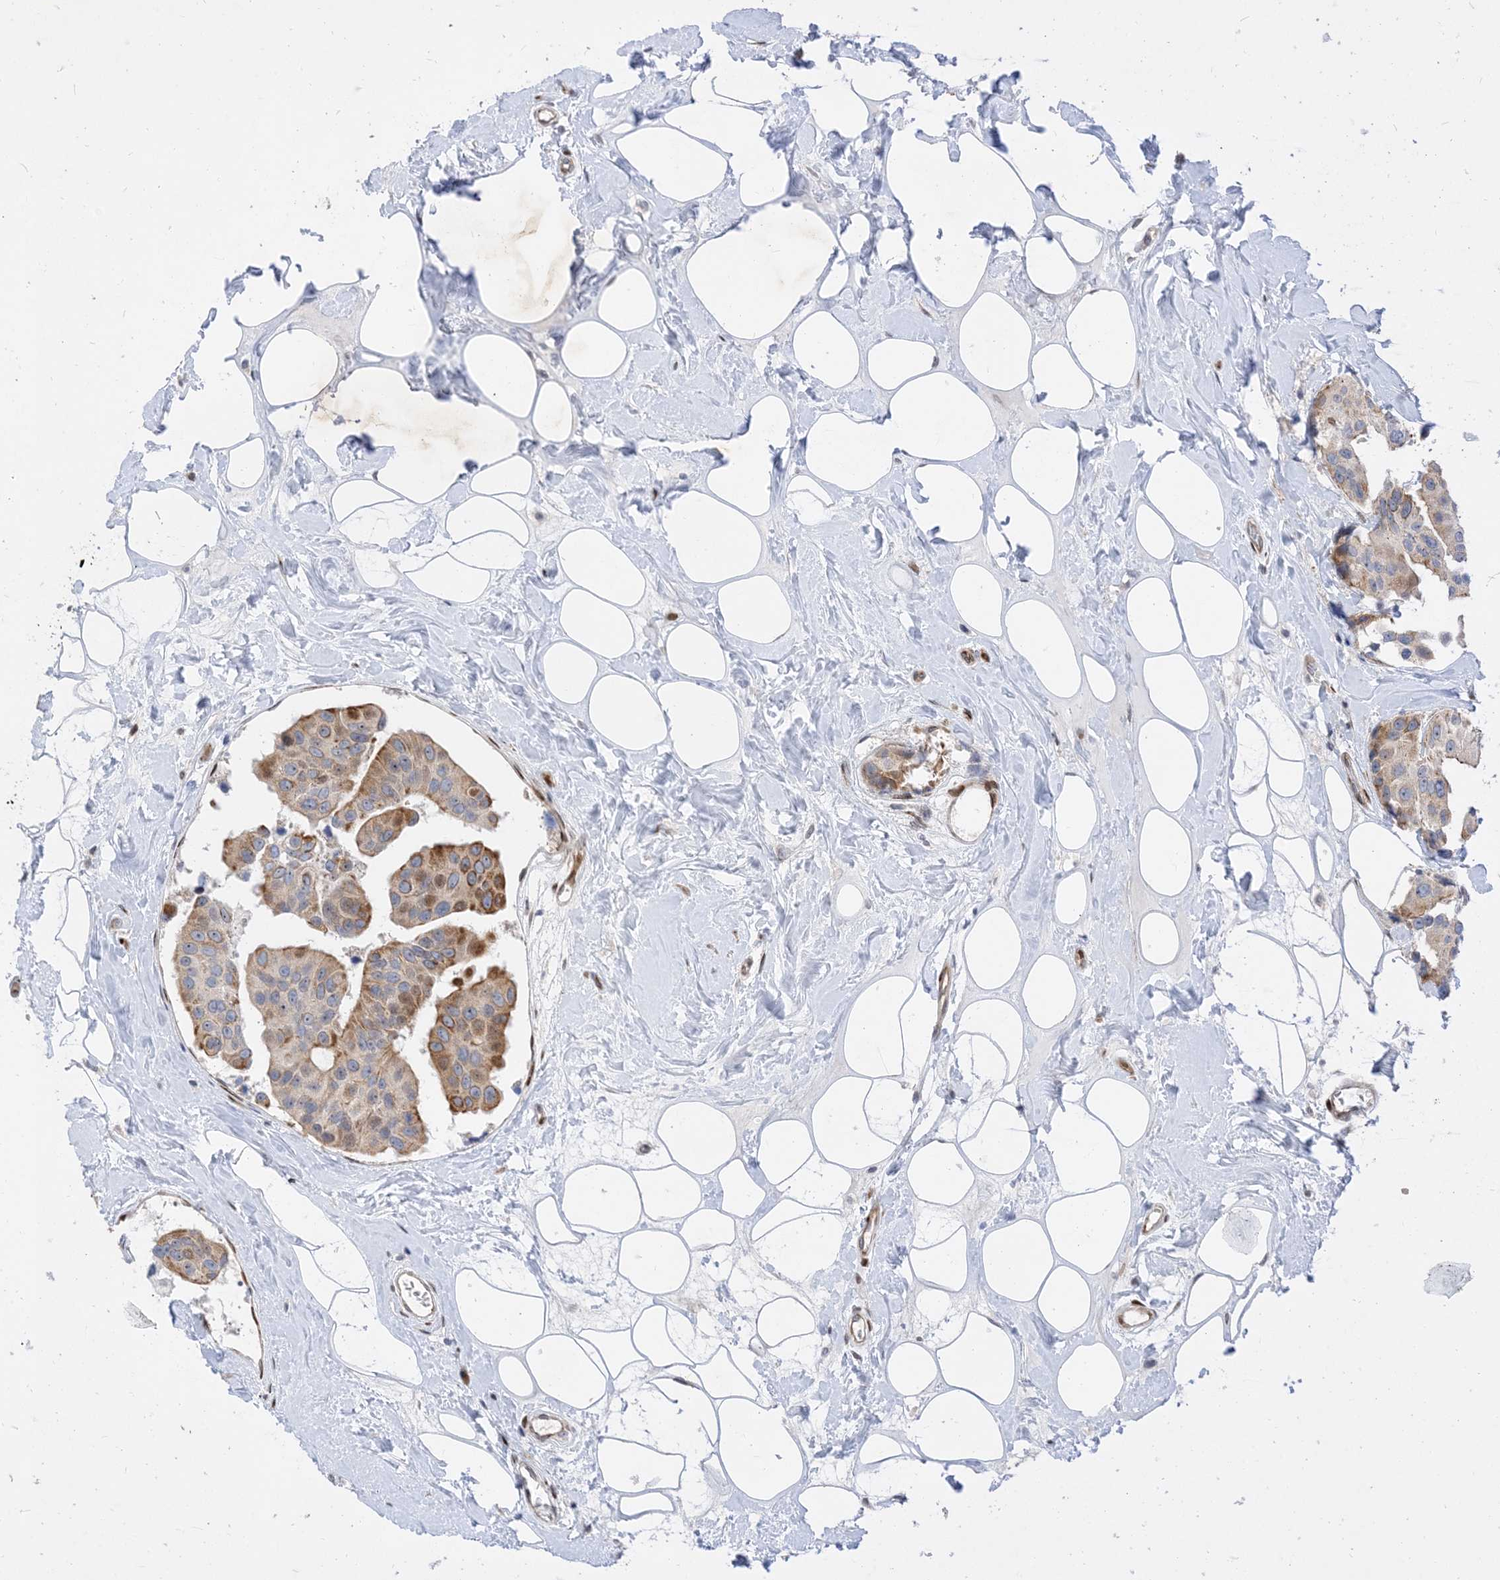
{"staining": {"intensity": "moderate", "quantity": "25%-75%", "location": "cytoplasmic/membranous"}, "tissue": "breast cancer", "cell_type": "Tumor cells", "image_type": "cancer", "snomed": [{"axis": "morphology", "description": "Normal tissue, NOS"}, {"axis": "morphology", "description": "Duct carcinoma"}, {"axis": "topography", "description": "Breast"}], "caption": "The micrograph reveals a brown stain indicating the presence of a protein in the cytoplasmic/membranous of tumor cells in breast cancer.", "gene": "TYSND1", "patient": {"sex": "female", "age": 39}}